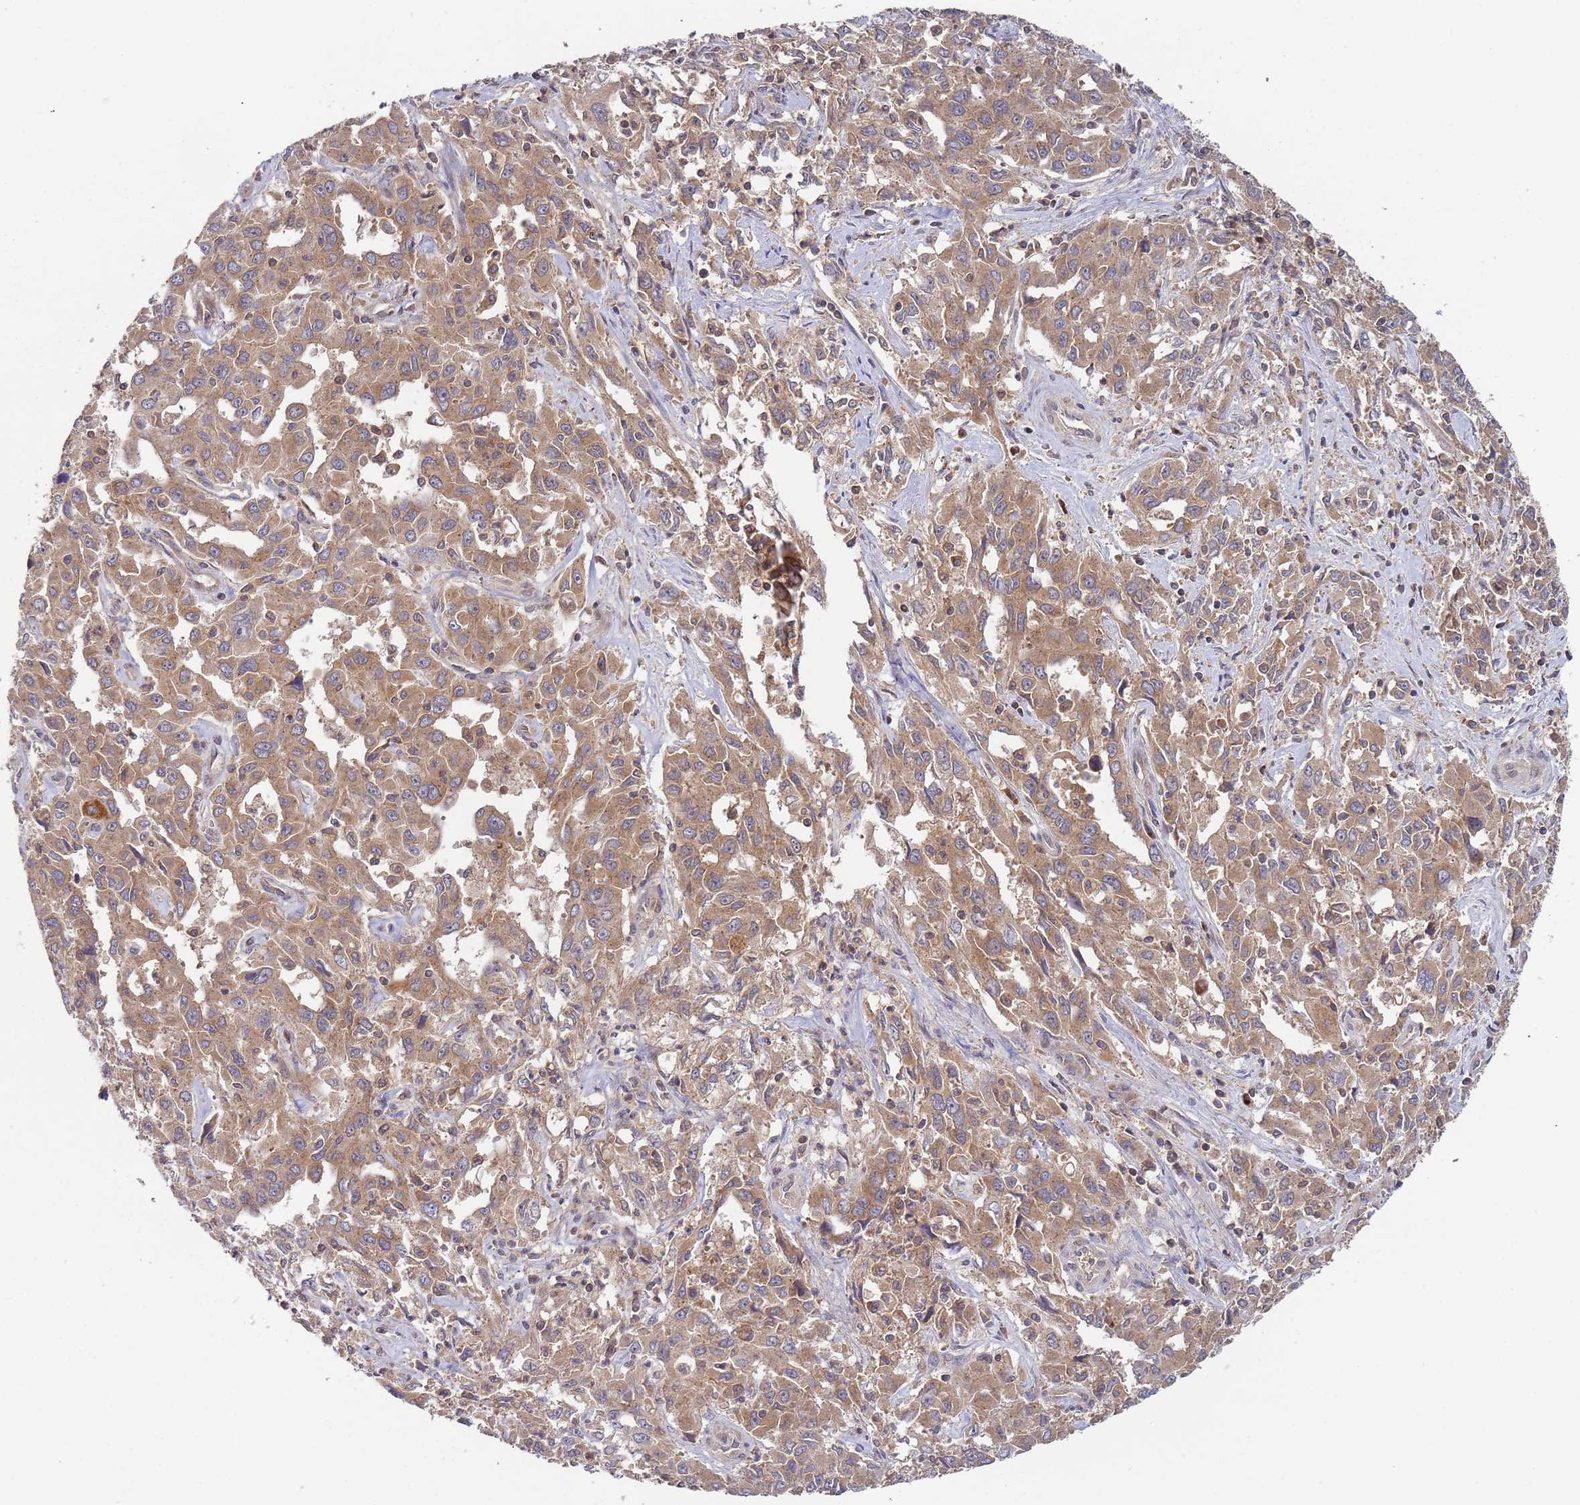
{"staining": {"intensity": "moderate", "quantity": ">75%", "location": "cytoplasmic/membranous"}, "tissue": "liver cancer", "cell_type": "Tumor cells", "image_type": "cancer", "snomed": [{"axis": "morphology", "description": "Carcinoma, Hepatocellular, NOS"}, {"axis": "topography", "description": "Liver"}], "caption": "IHC (DAB) staining of liver cancer (hepatocellular carcinoma) shows moderate cytoplasmic/membranous protein staining in about >75% of tumor cells.", "gene": "OR5A2", "patient": {"sex": "male", "age": 63}}